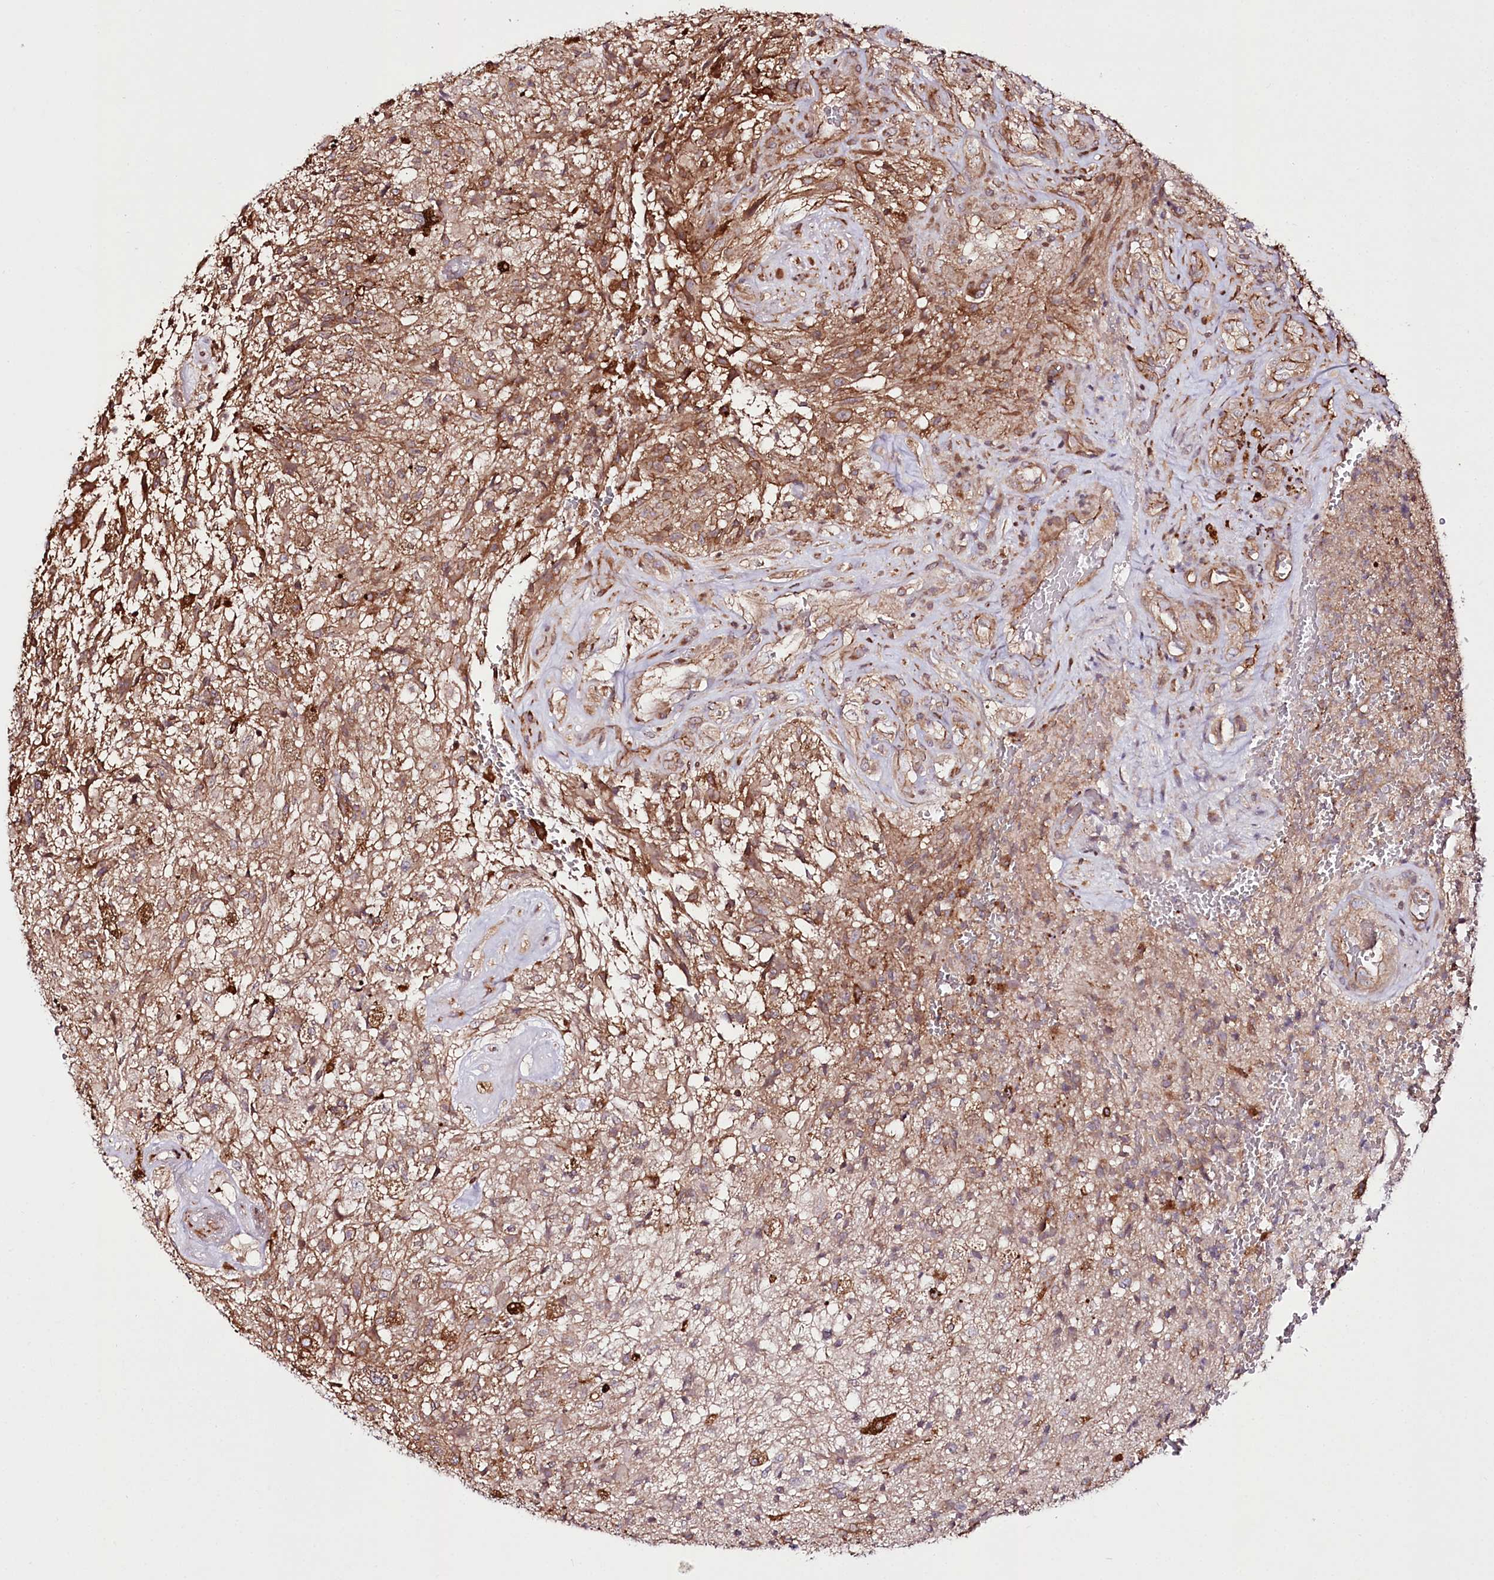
{"staining": {"intensity": "strong", "quantity": "25%-75%", "location": "cytoplasmic/membranous"}, "tissue": "glioma", "cell_type": "Tumor cells", "image_type": "cancer", "snomed": [{"axis": "morphology", "description": "Glioma, malignant, High grade"}, {"axis": "topography", "description": "Brain"}], "caption": "High-magnification brightfield microscopy of malignant high-grade glioma stained with DAB (3,3'-diaminobenzidine) (brown) and counterstained with hematoxylin (blue). tumor cells exhibit strong cytoplasmic/membranous expression is identified in about25%-75% of cells. Immunohistochemistry (ihc) stains the protein in brown and the nuclei are stained blue.", "gene": "DHX29", "patient": {"sex": "male", "age": 56}}